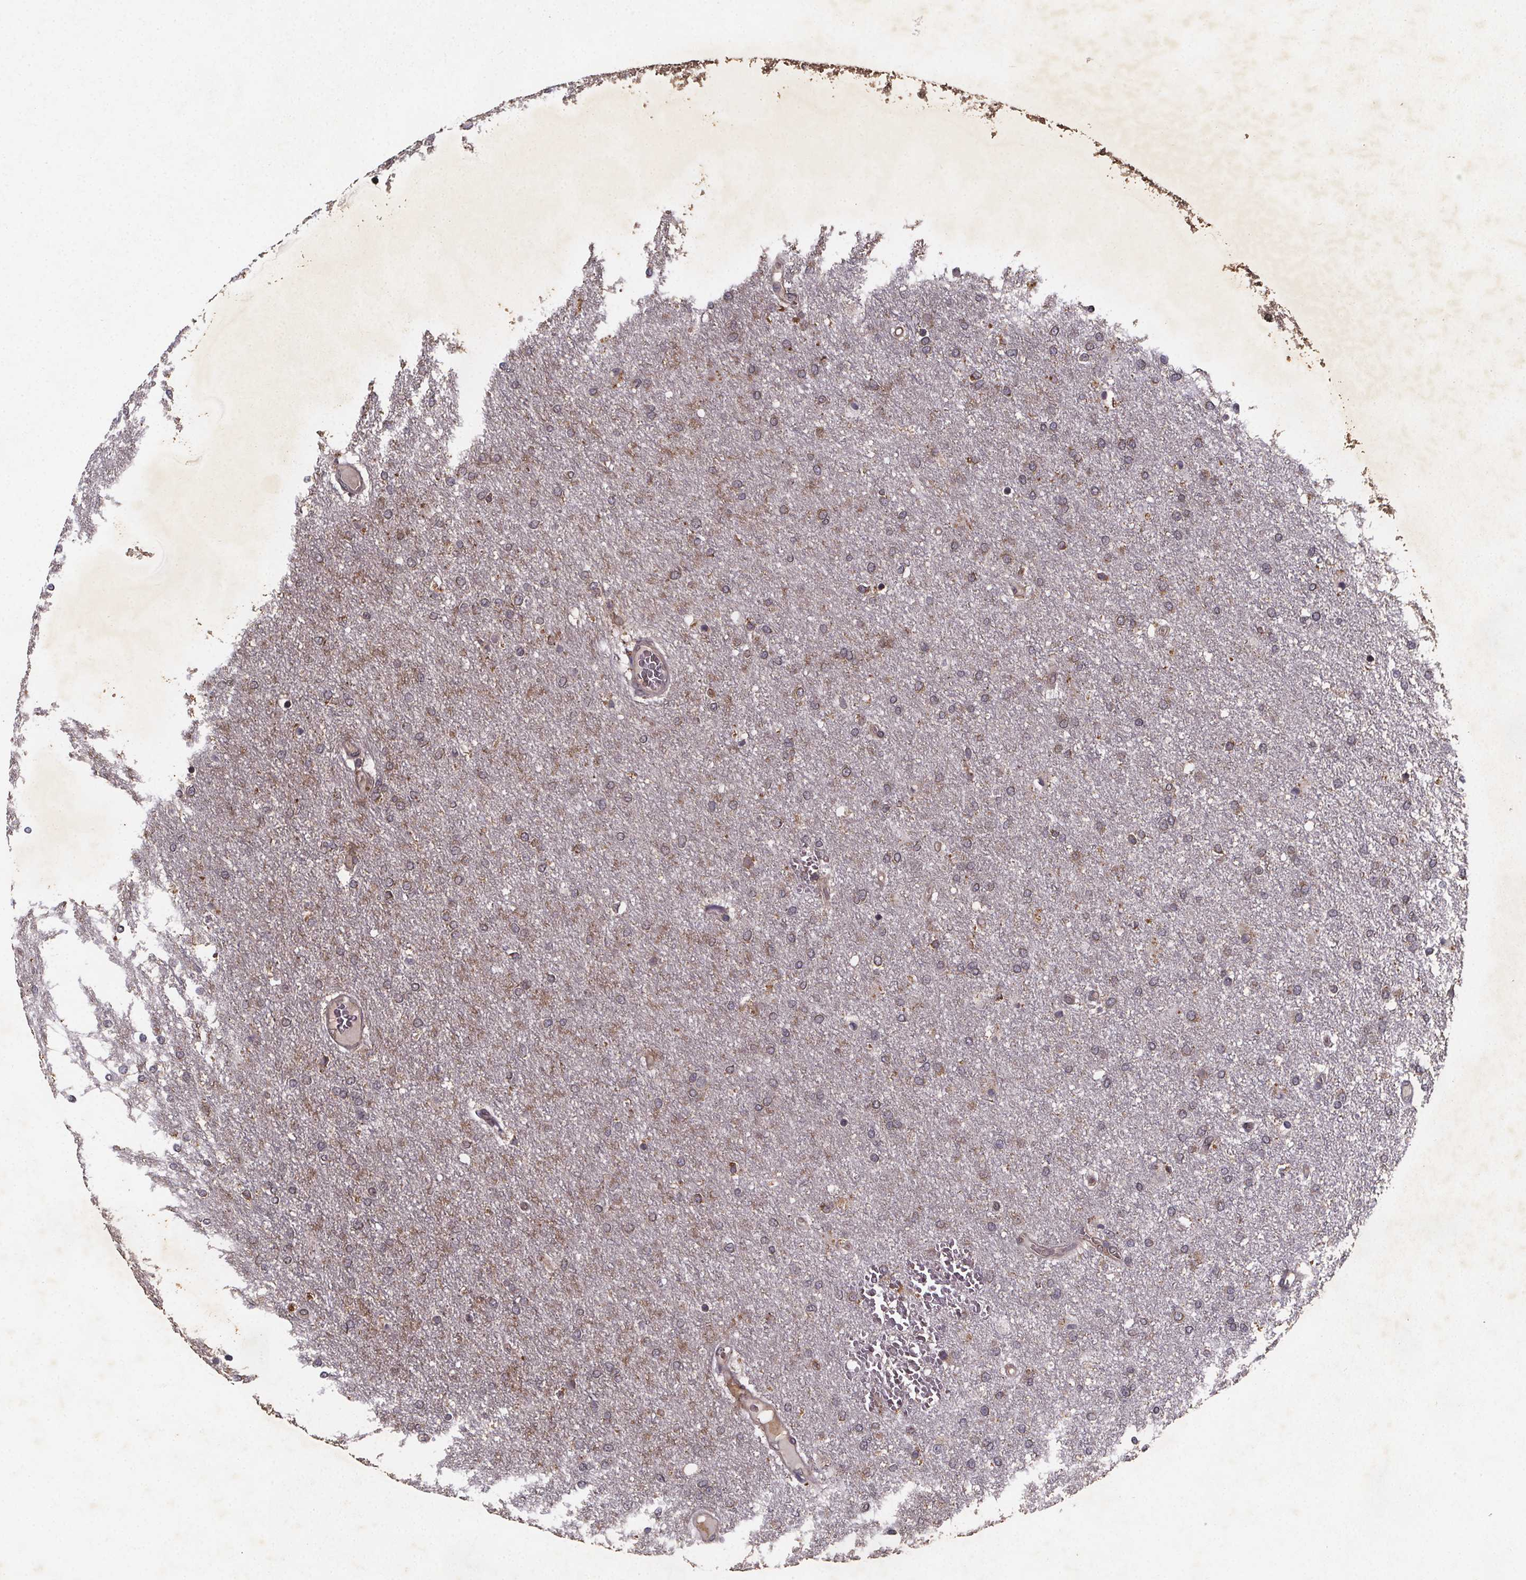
{"staining": {"intensity": "weak", "quantity": "<25%", "location": "cytoplasmic/membranous"}, "tissue": "glioma", "cell_type": "Tumor cells", "image_type": "cancer", "snomed": [{"axis": "morphology", "description": "Glioma, malignant, High grade"}, {"axis": "topography", "description": "Brain"}], "caption": "Immunohistochemistry (IHC) of human malignant glioma (high-grade) displays no staining in tumor cells.", "gene": "PIERCE2", "patient": {"sex": "female", "age": 61}}